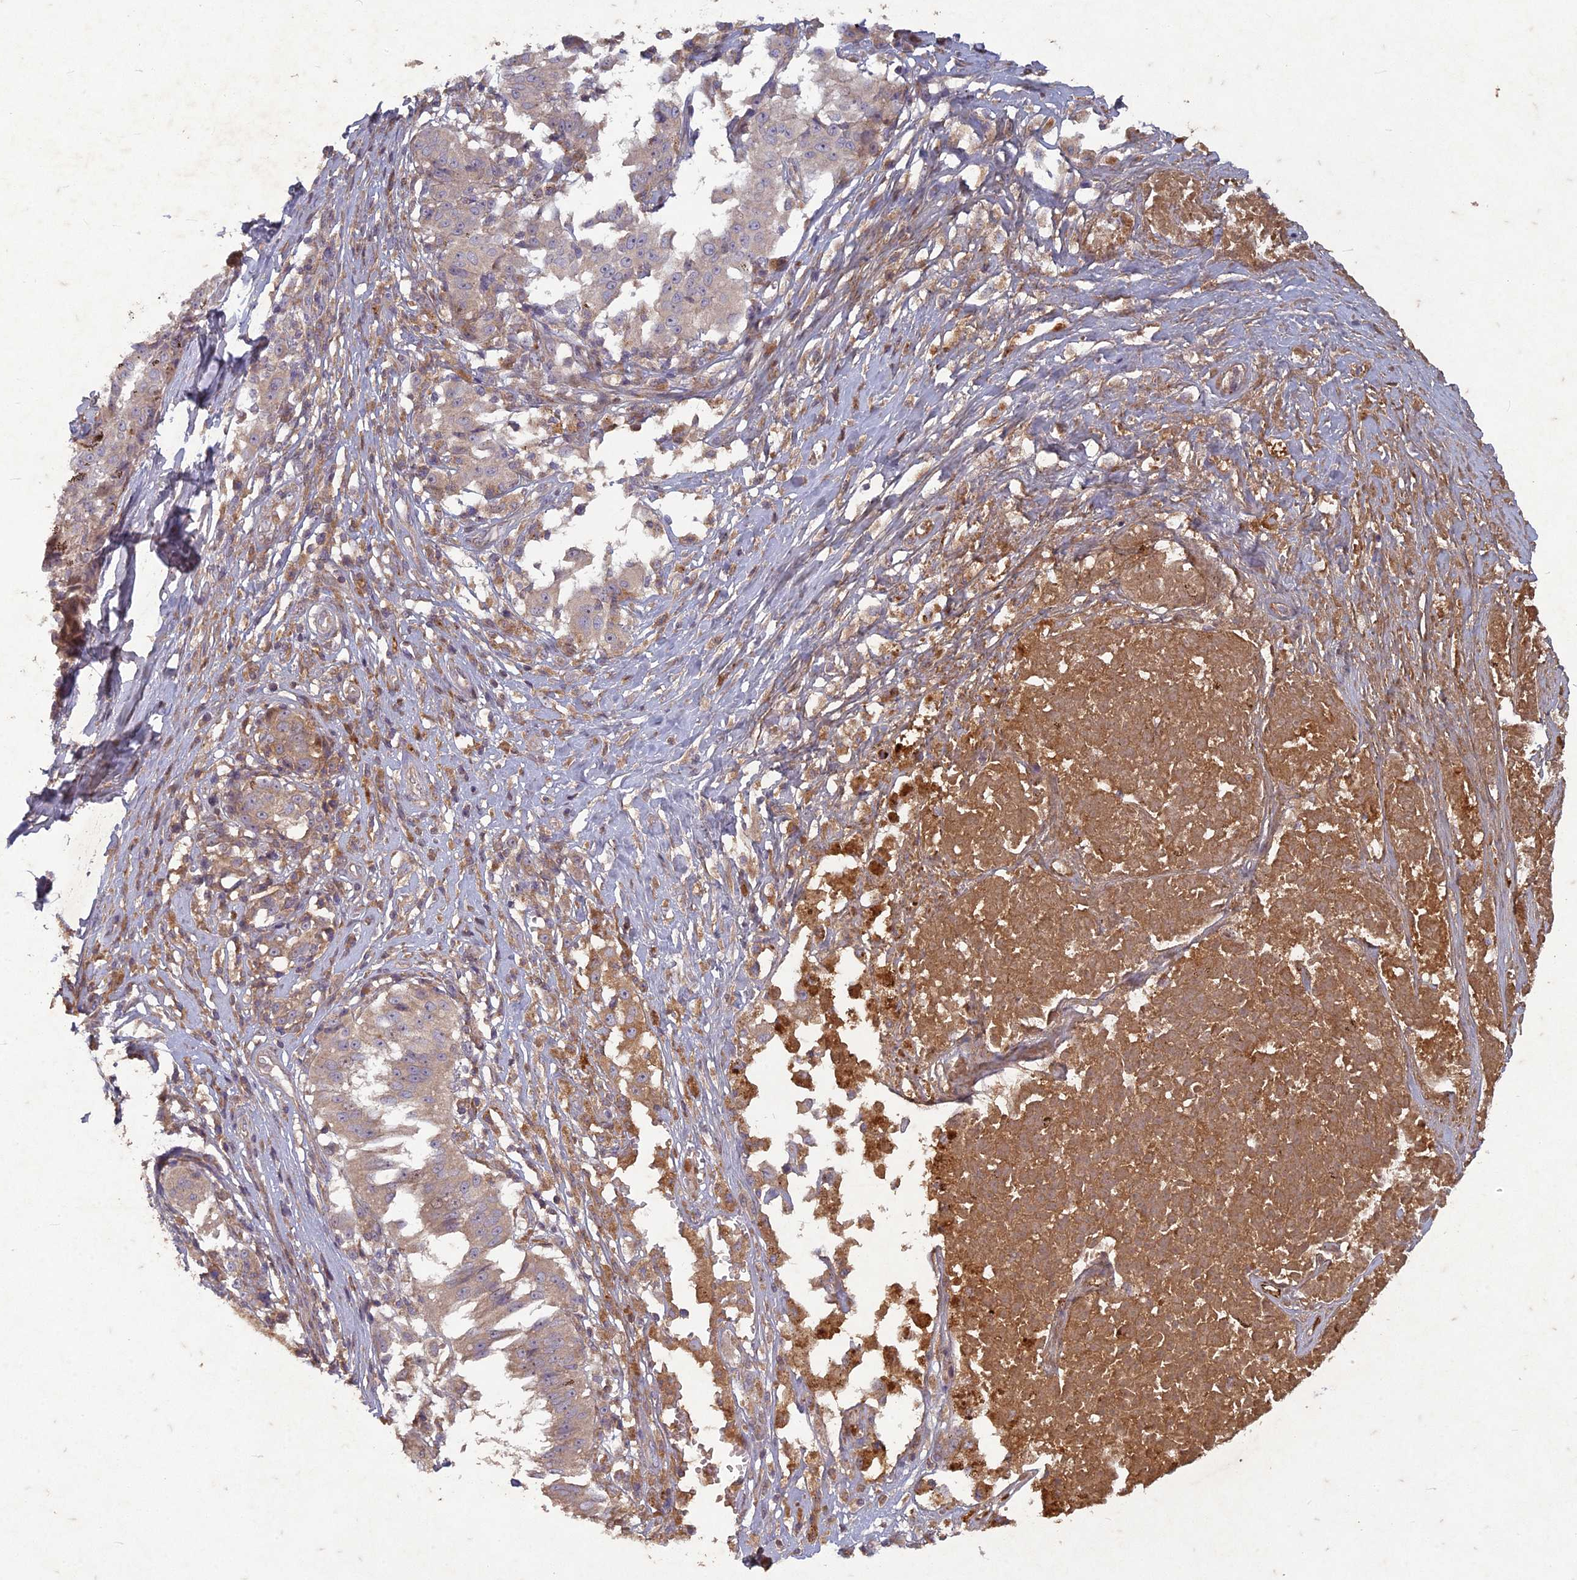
{"staining": {"intensity": "weak", "quantity": ">75%", "location": "cytoplasmic/membranous"}, "tissue": "melanoma", "cell_type": "Tumor cells", "image_type": "cancer", "snomed": [{"axis": "morphology", "description": "Malignant melanoma, NOS"}, {"axis": "topography", "description": "Skin"}], "caption": "A brown stain highlights weak cytoplasmic/membranous staining of a protein in human malignant melanoma tumor cells. (Stains: DAB in brown, nuclei in blue, Microscopy: brightfield microscopy at high magnification).", "gene": "TCF25", "patient": {"sex": "female", "age": 72}}